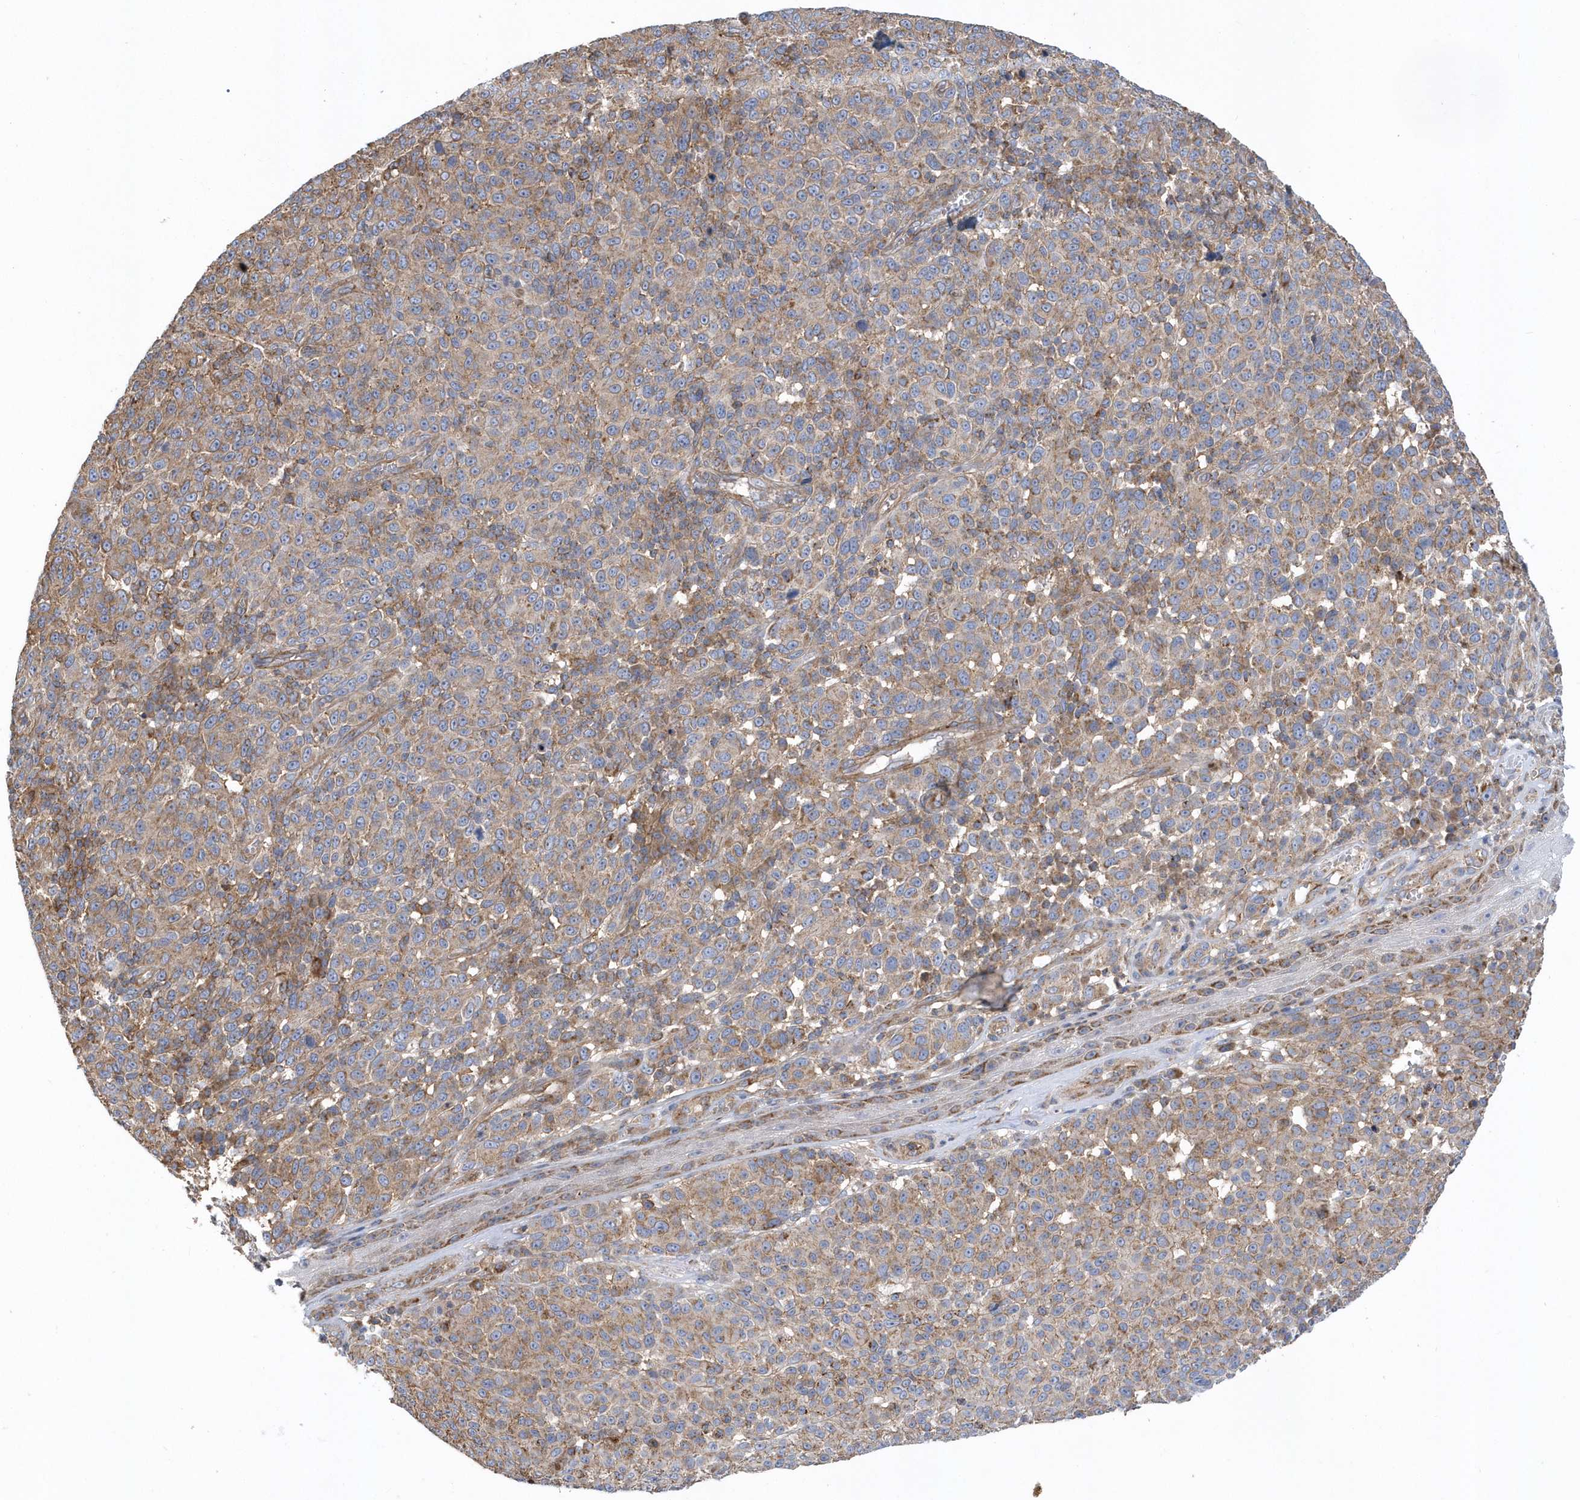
{"staining": {"intensity": "weak", "quantity": "<25%", "location": "cytoplasmic/membranous"}, "tissue": "melanoma", "cell_type": "Tumor cells", "image_type": "cancer", "snomed": [{"axis": "morphology", "description": "Malignant melanoma, NOS"}, {"axis": "topography", "description": "Skin"}], "caption": "DAB immunohistochemical staining of melanoma displays no significant positivity in tumor cells.", "gene": "TRAIP", "patient": {"sex": "male", "age": 49}}